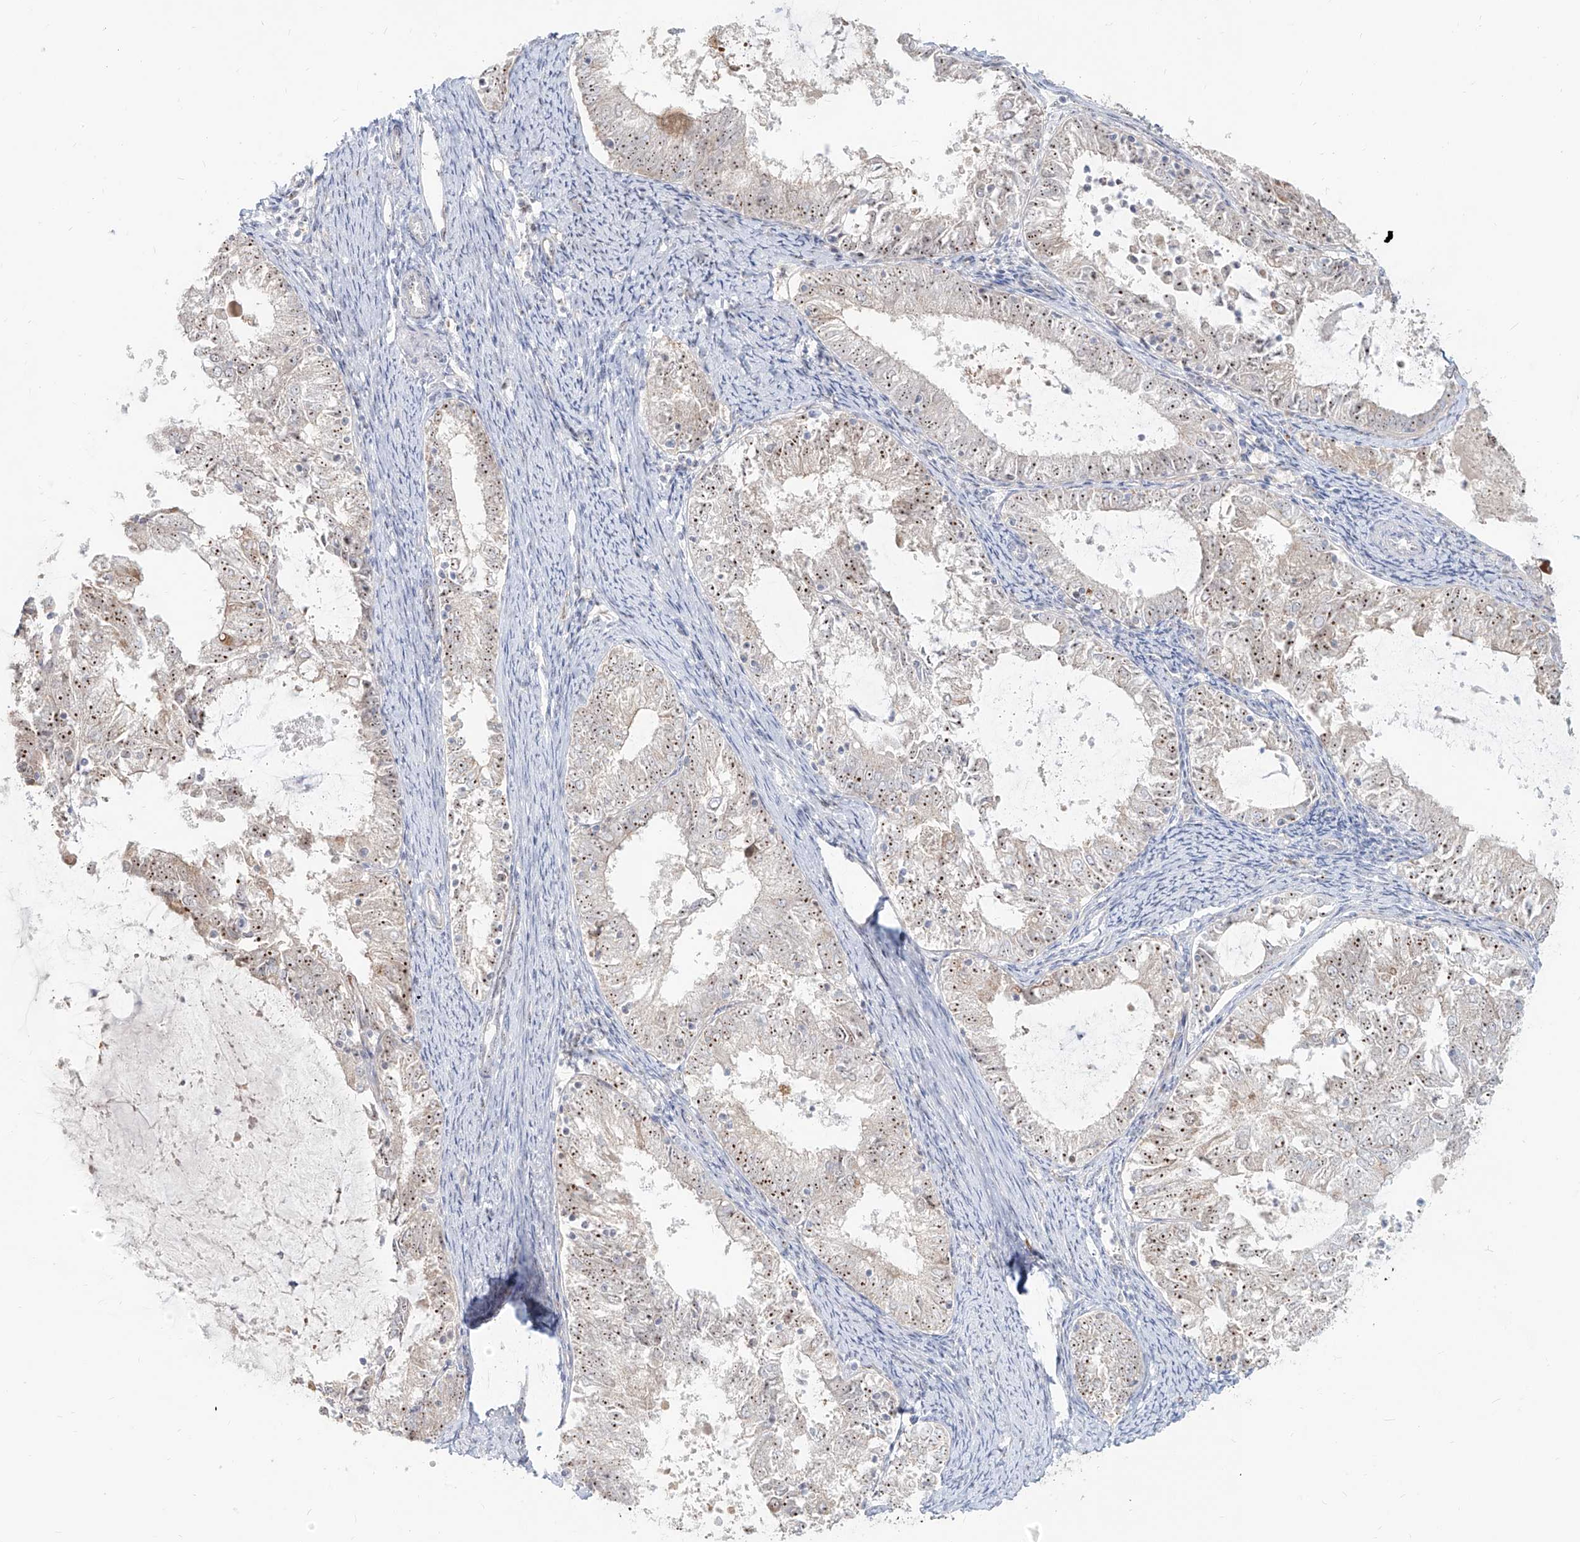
{"staining": {"intensity": "moderate", "quantity": ">75%", "location": "nuclear"}, "tissue": "endometrial cancer", "cell_type": "Tumor cells", "image_type": "cancer", "snomed": [{"axis": "morphology", "description": "Adenocarcinoma, NOS"}, {"axis": "topography", "description": "Endometrium"}], "caption": "Endometrial cancer (adenocarcinoma) stained with a protein marker exhibits moderate staining in tumor cells.", "gene": "BYSL", "patient": {"sex": "female", "age": 57}}